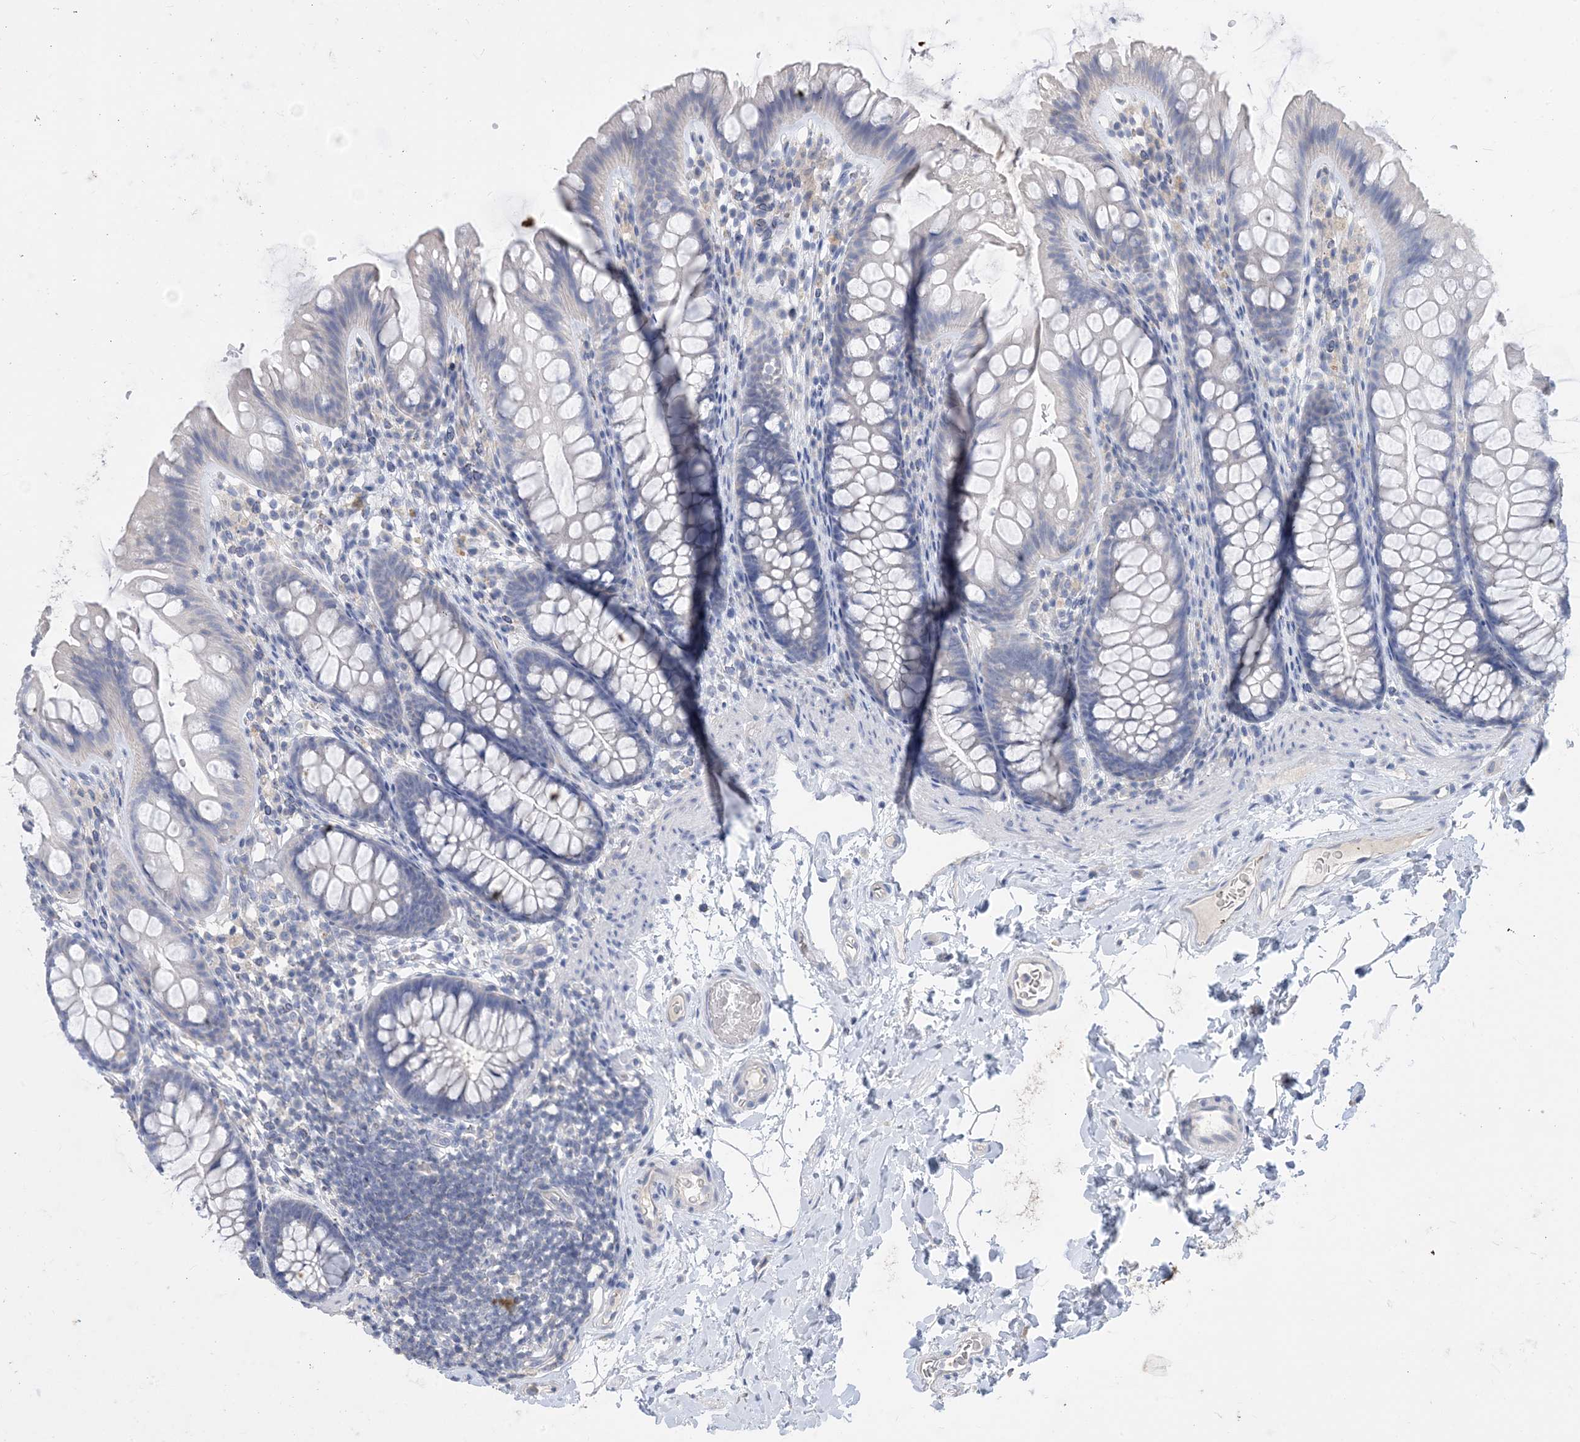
{"staining": {"intensity": "negative", "quantity": "none", "location": "none"}, "tissue": "colon", "cell_type": "Endothelial cells", "image_type": "normal", "snomed": [{"axis": "morphology", "description": "Normal tissue, NOS"}, {"axis": "topography", "description": "Colon"}], "caption": "High magnification brightfield microscopy of unremarkable colon stained with DAB (brown) and counterstained with hematoxylin (blue): endothelial cells show no significant expression. (Immunohistochemistry, brightfield microscopy, high magnification).", "gene": "KPRP", "patient": {"sex": "female", "age": 62}}